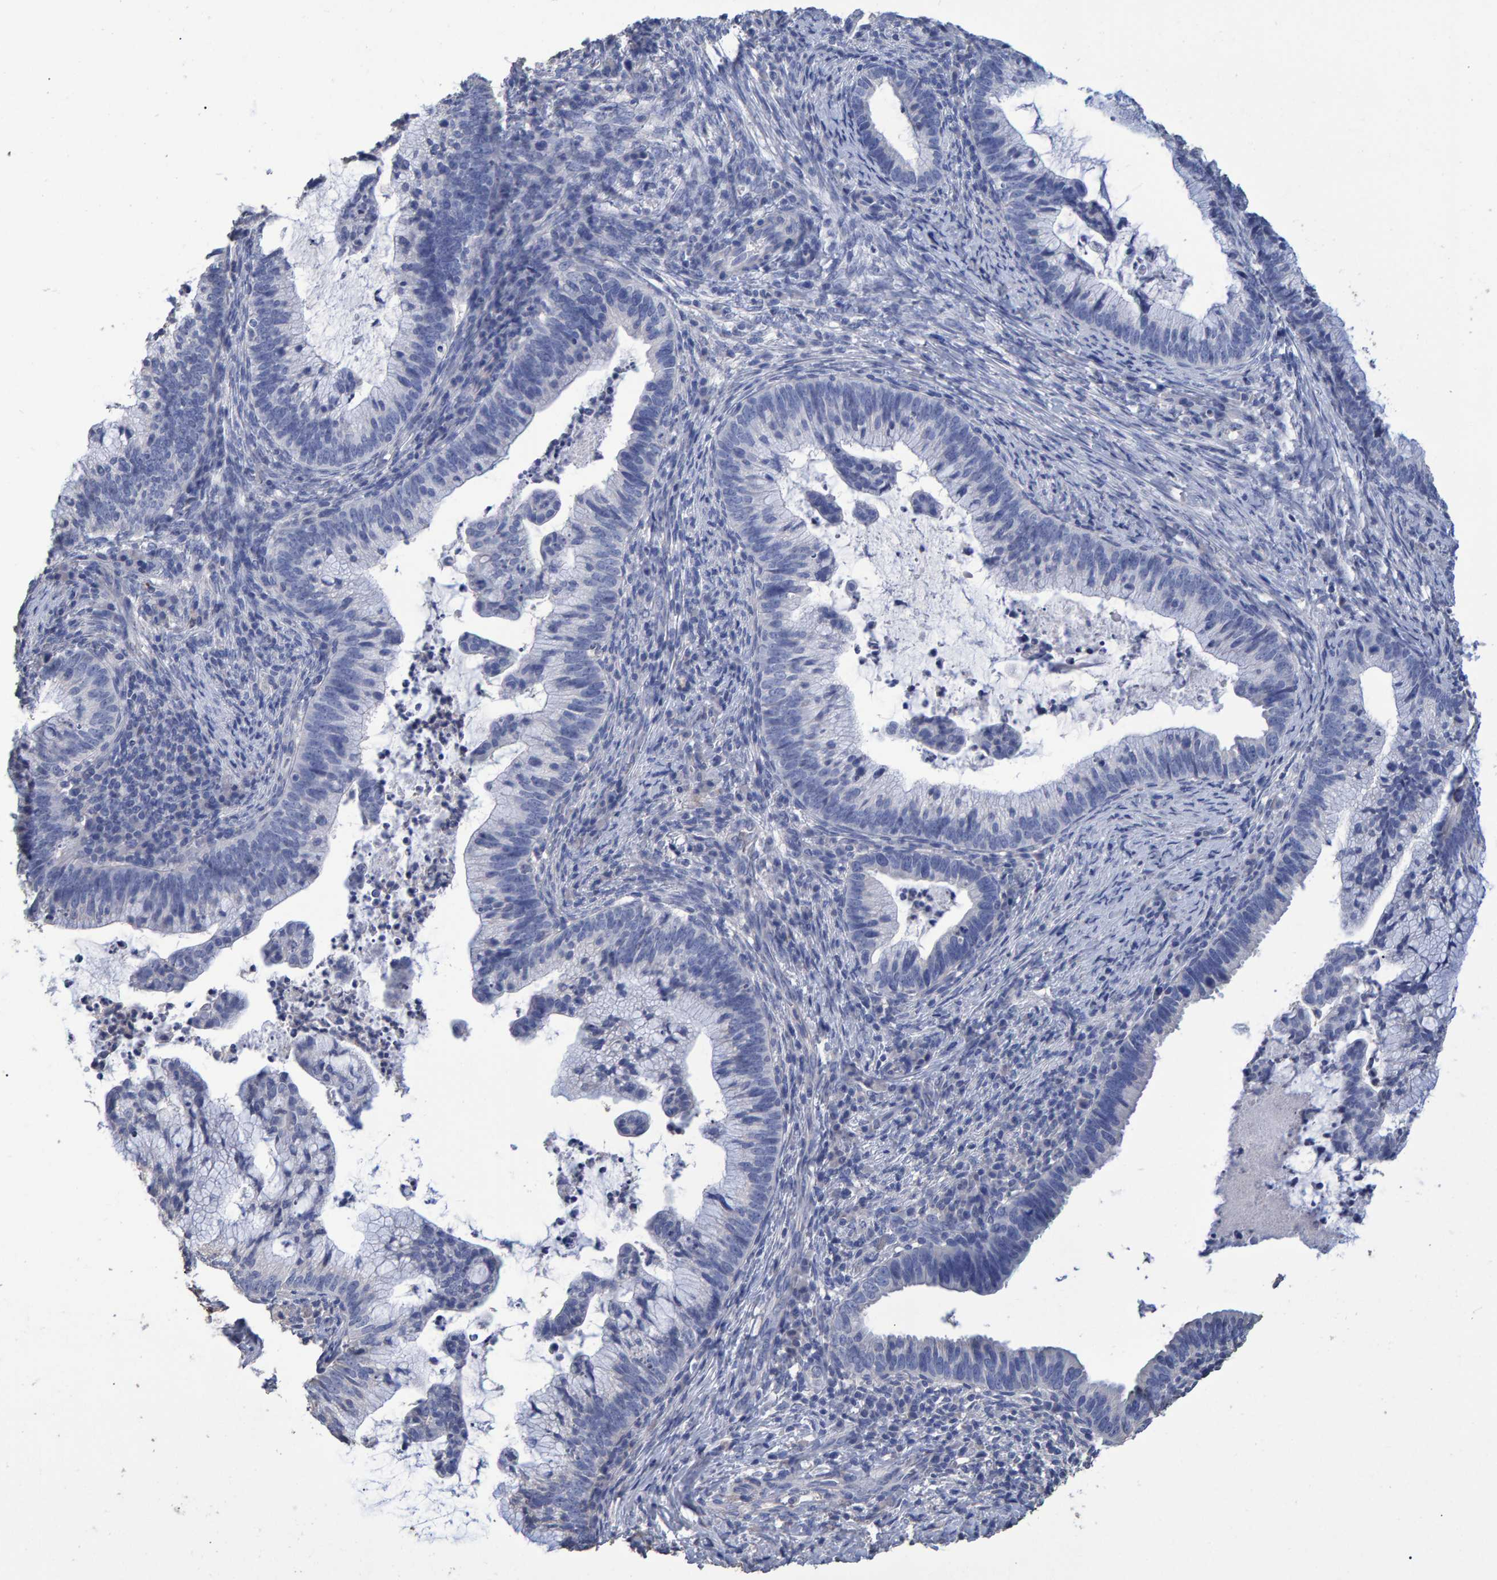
{"staining": {"intensity": "negative", "quantity": "none", "location": "none"}, "tissue": "cervical cancer", "cell_type": "Tumor cells", "image_type": "cancer", "snomed": [{"axis": "morphology", "description": "Adenocarcinoma, NOS"}, {"axis": "topography", "description": "Cervix"}], "caption": "An image of human cervical cancer is negative for staining in tumor cells. The staining is performed using DAB (3,3'-diaminobenzidine) brown chromogen with nuclei counter-stained in using hematoxylin.", "gene": "HEMGN", "patient": {"sex": "female", "age": 36}}